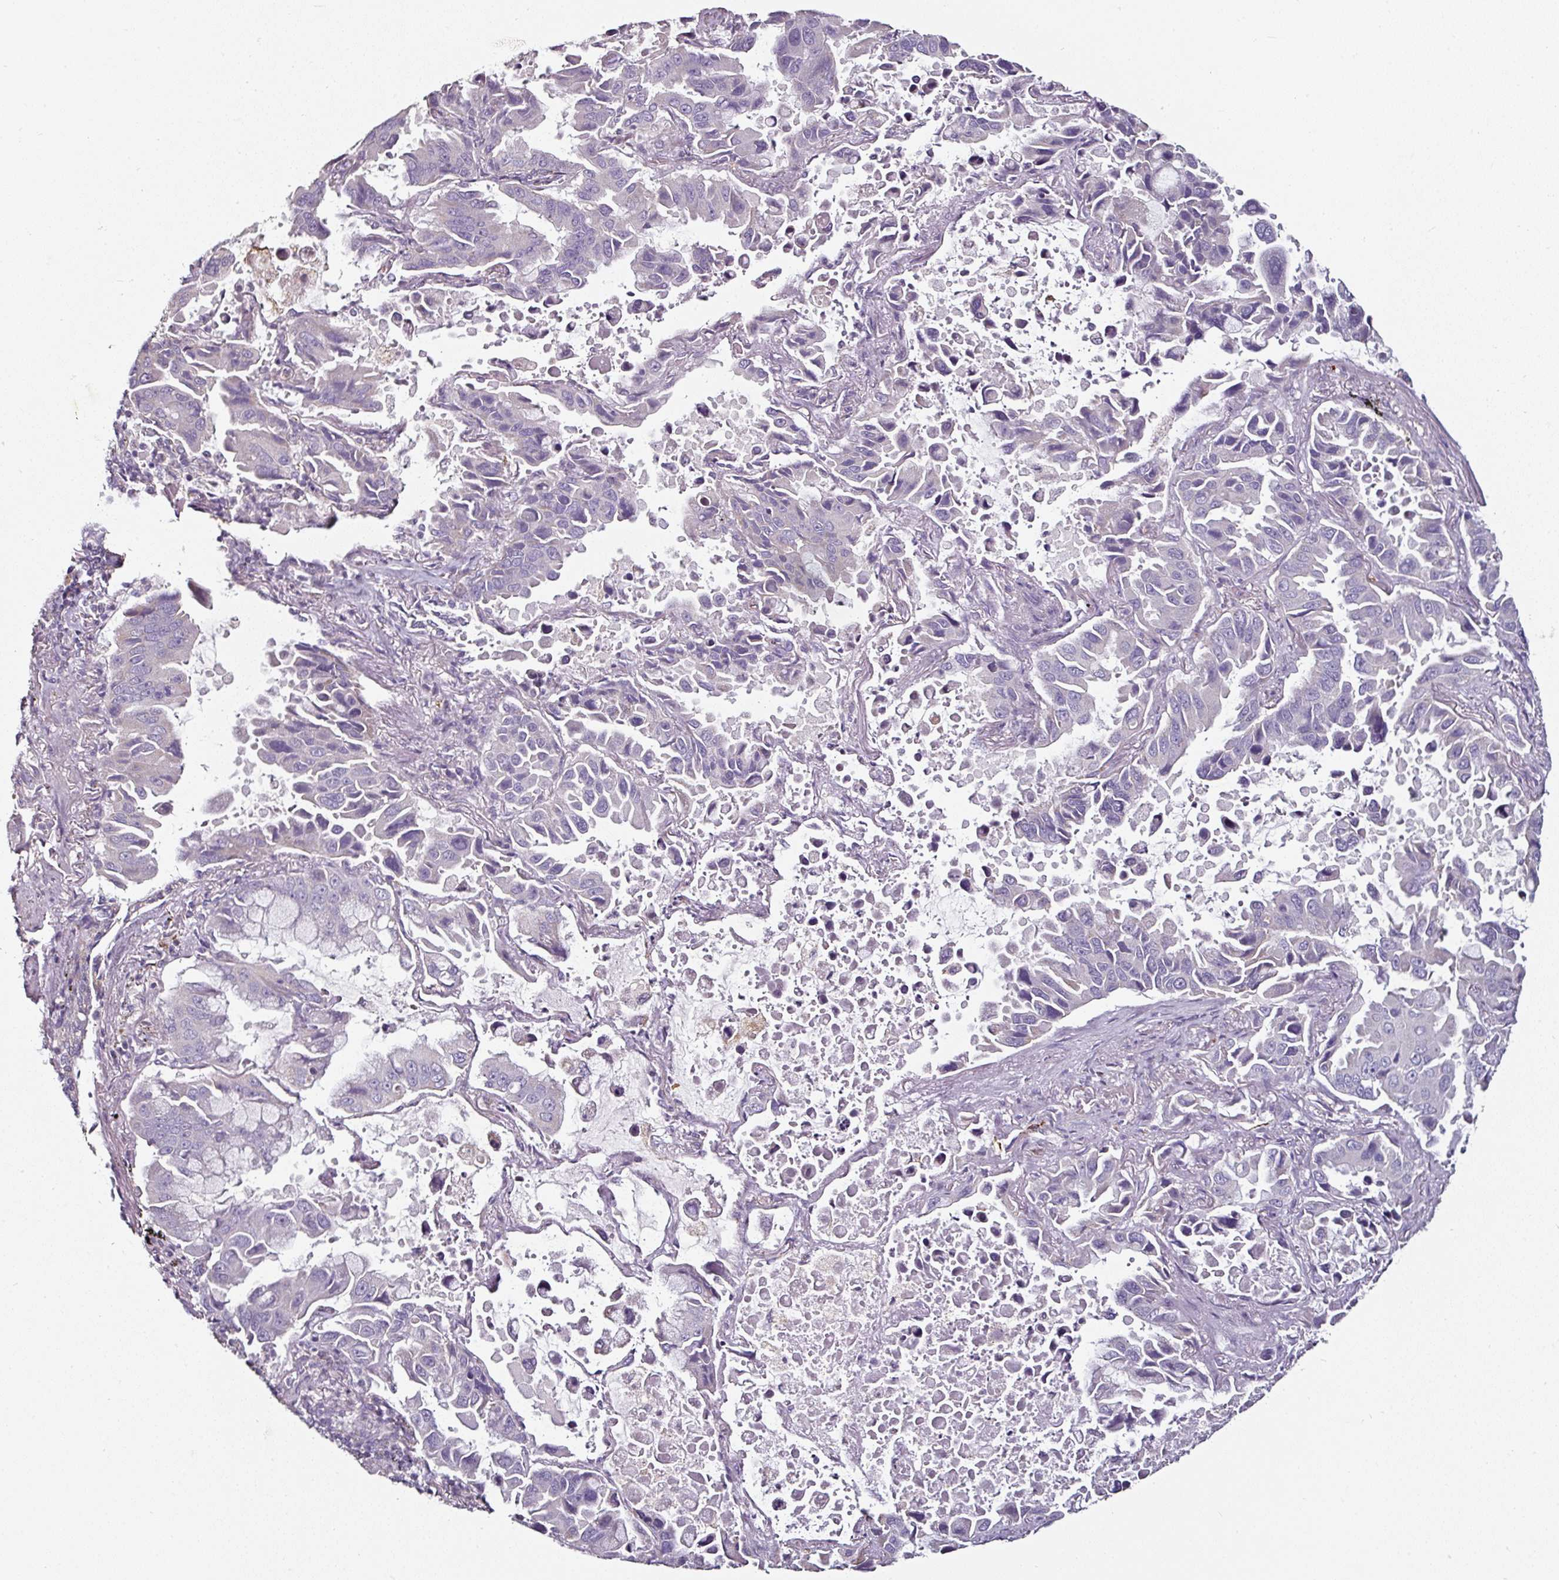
{"staining": {"intensity": "negative", "quantity": "none", "location": "none"}, "tissue": "lung cancer", "cell_type": "Tumor cells", "image_type": "cancer", "snomed": [{"axis": "morphology", "description": "Adenocarcinoma, NOS"}, {"axis": "topography", "description": "Lung"}], "caption": "Immunohistochemical staining of lung adenocarcinoma shows no significant positivity in tumor cells.", "gene": "CAP2", "patient": {"sex": "male", "age": 64}}